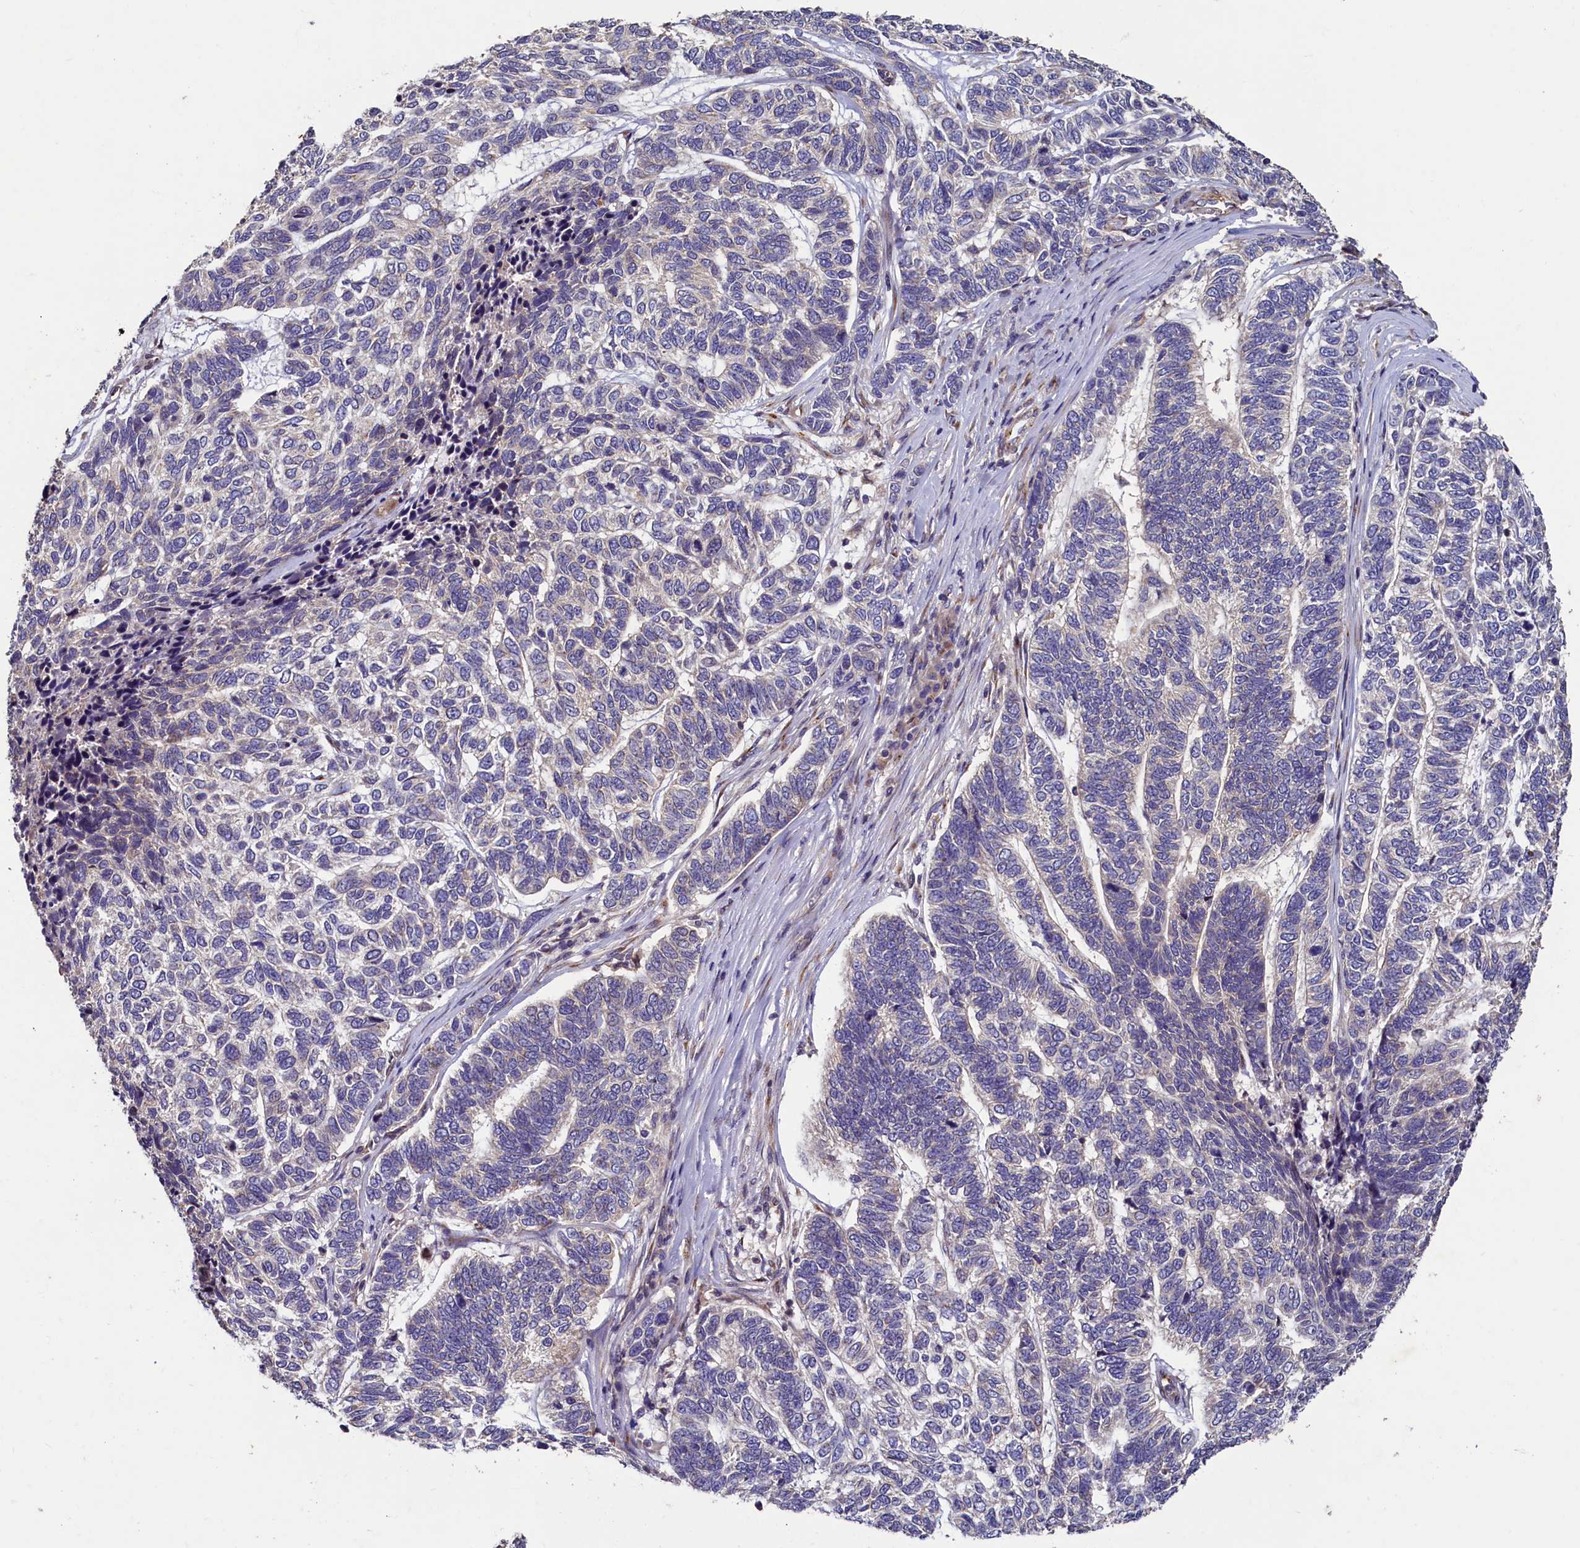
{"staining": {"intensity": "negative", "quantity": "none", "location": "none"}, "tissue": "skin cancer", "cell_type": "Tumor cells", "image_type": "cancer", "snomed": [{"axis": "morphology", "description": "Basal cell carcinoma"}, {"axis": "topography", "description": "Skin"}], "caption": "Image shows no significant protein staining in tumor cells of basal cell carcinoma (skin).", "gene": "TMEM181", "patient": {"sex": "female", "age": 65}}